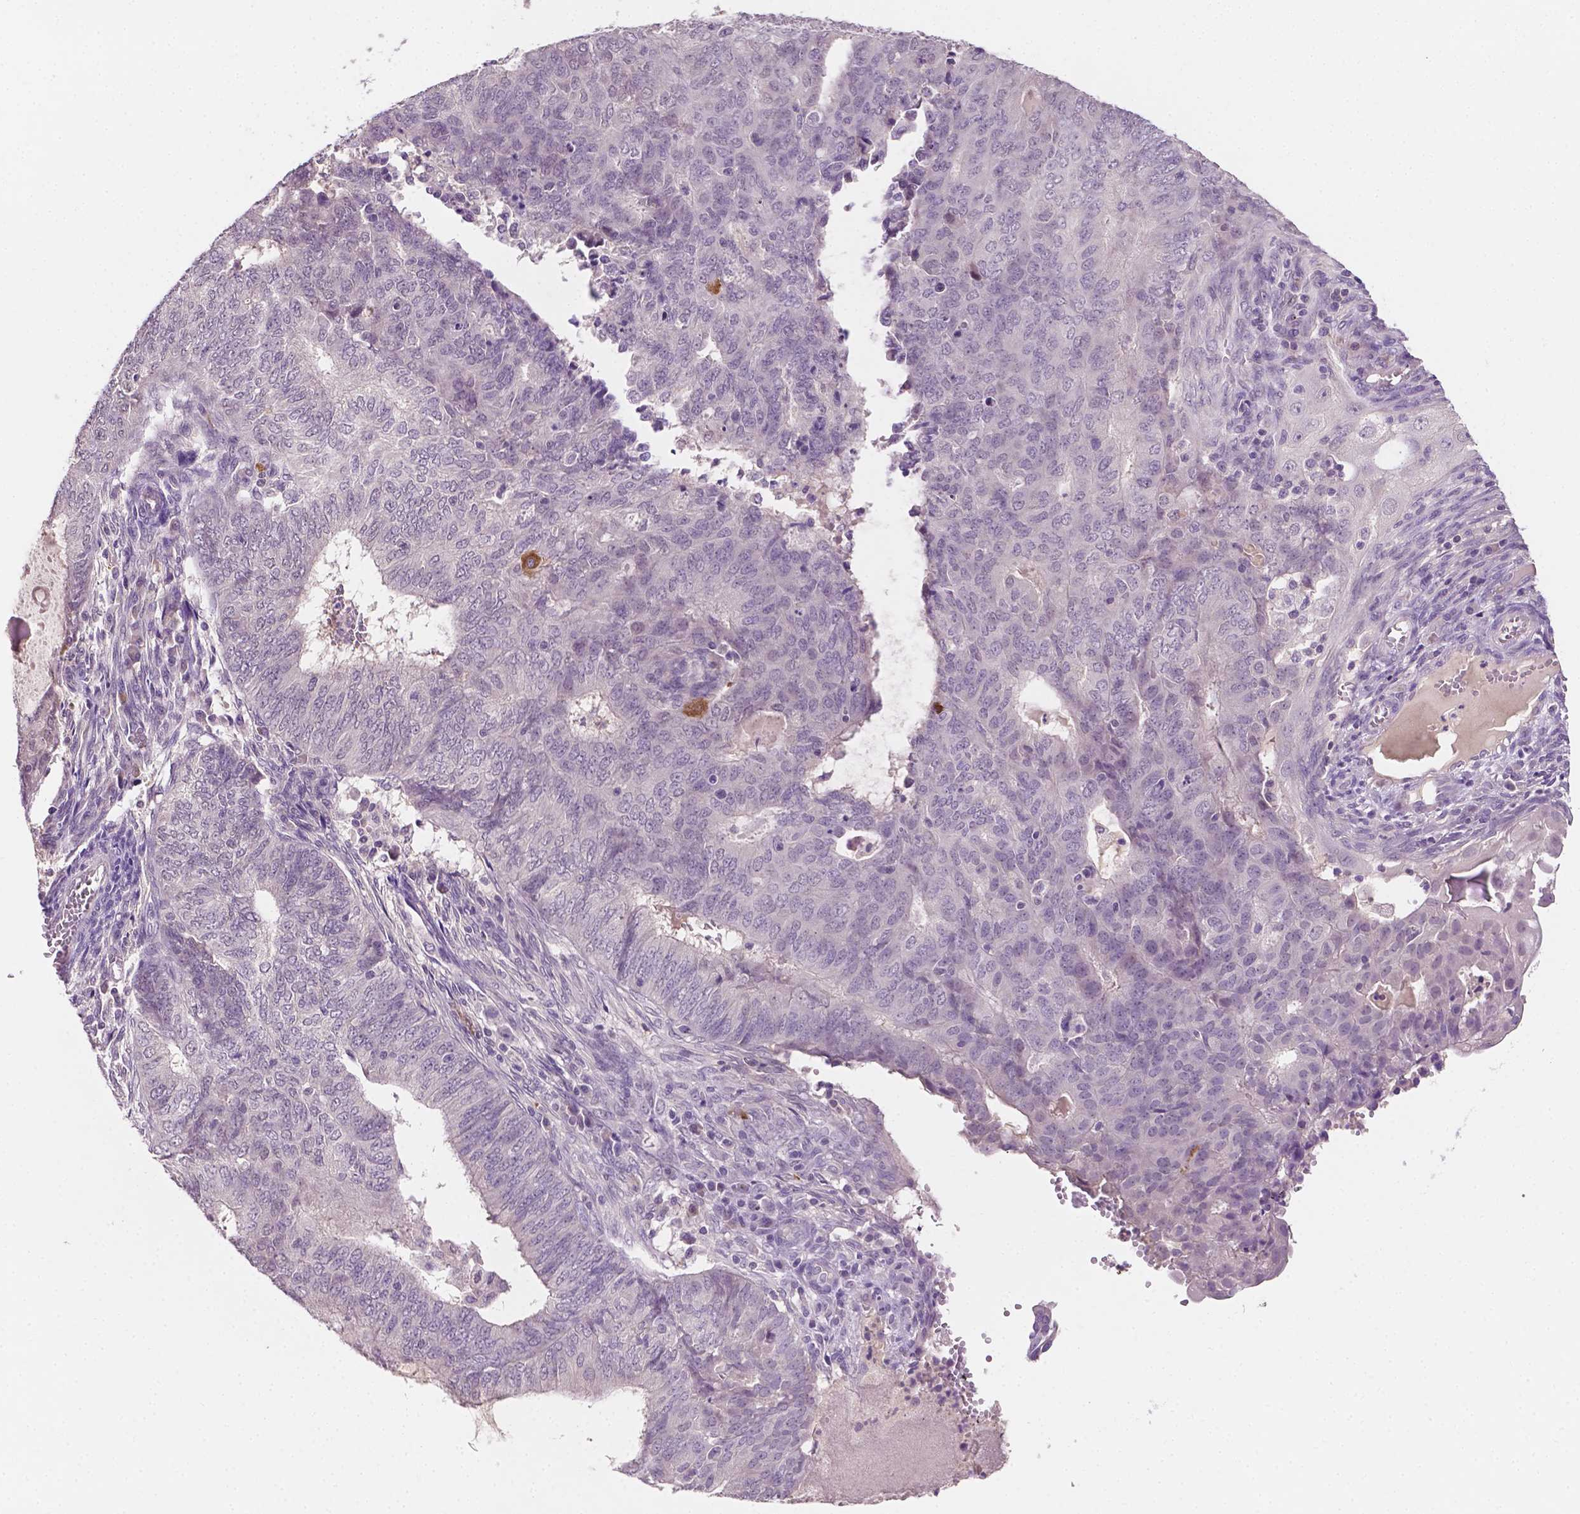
{"staining": {"intensity": "negative", "quantity": "none", "location": "none"}, "tissue": "endometrial cancer", "cell_type": "Tumor cells", "image_type": "cancer", "snomed": [{"axis": "morphology", "description": "Adenocarcinoma, NOS"}, {"axis": "topography", "description": "Endometrium"}], "caption": "This is a photomicrograph of IHC staining of endometrial adenocarcinoma, which shows no positivity in tumor cells.", "gene": "MROH6", "patient": {"sex": "female", "age": 62}}